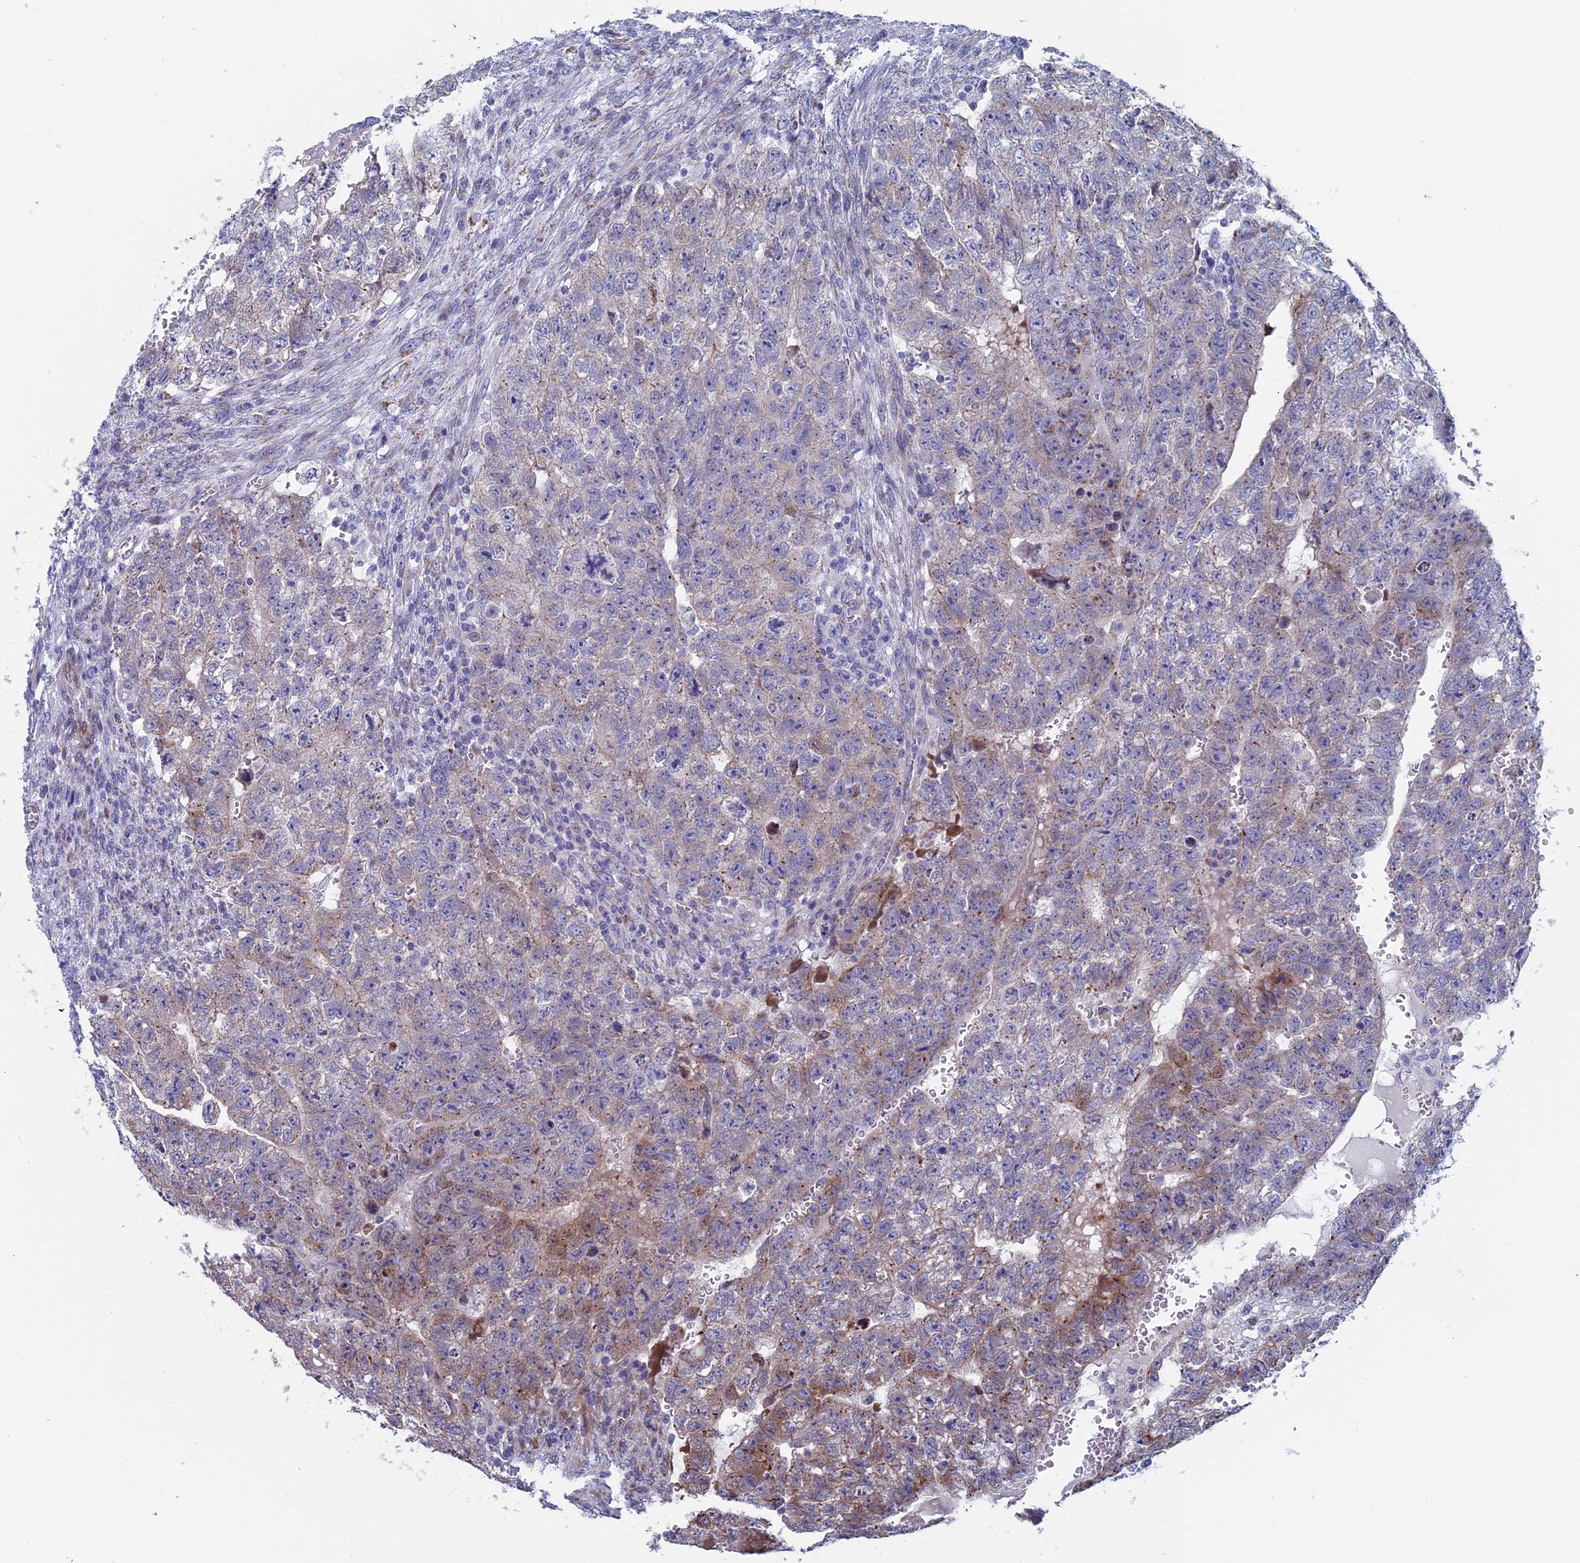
{"staining": {"intensity": "weak", "quantity": "<25%", "location": "cytoplasmic/membranous"}, "tissue": "testis cancer", "cell_type": "Tumor cells", "image_type": "cancer", "snomed": [{"axis": "morphology", "description": "Seminoma, NOS"}, {"axis": "morphology", "description": "Carcinoma, Embryonal, NOS"}, {"axis": "topography", "description": "Testis"}], "caption": "Tumor cells are negative for brown protein staining in testis cancer (embryonal carcinoma).", "gene": "NIBAN3", "patient": {"sex": "male", "age": 38}}